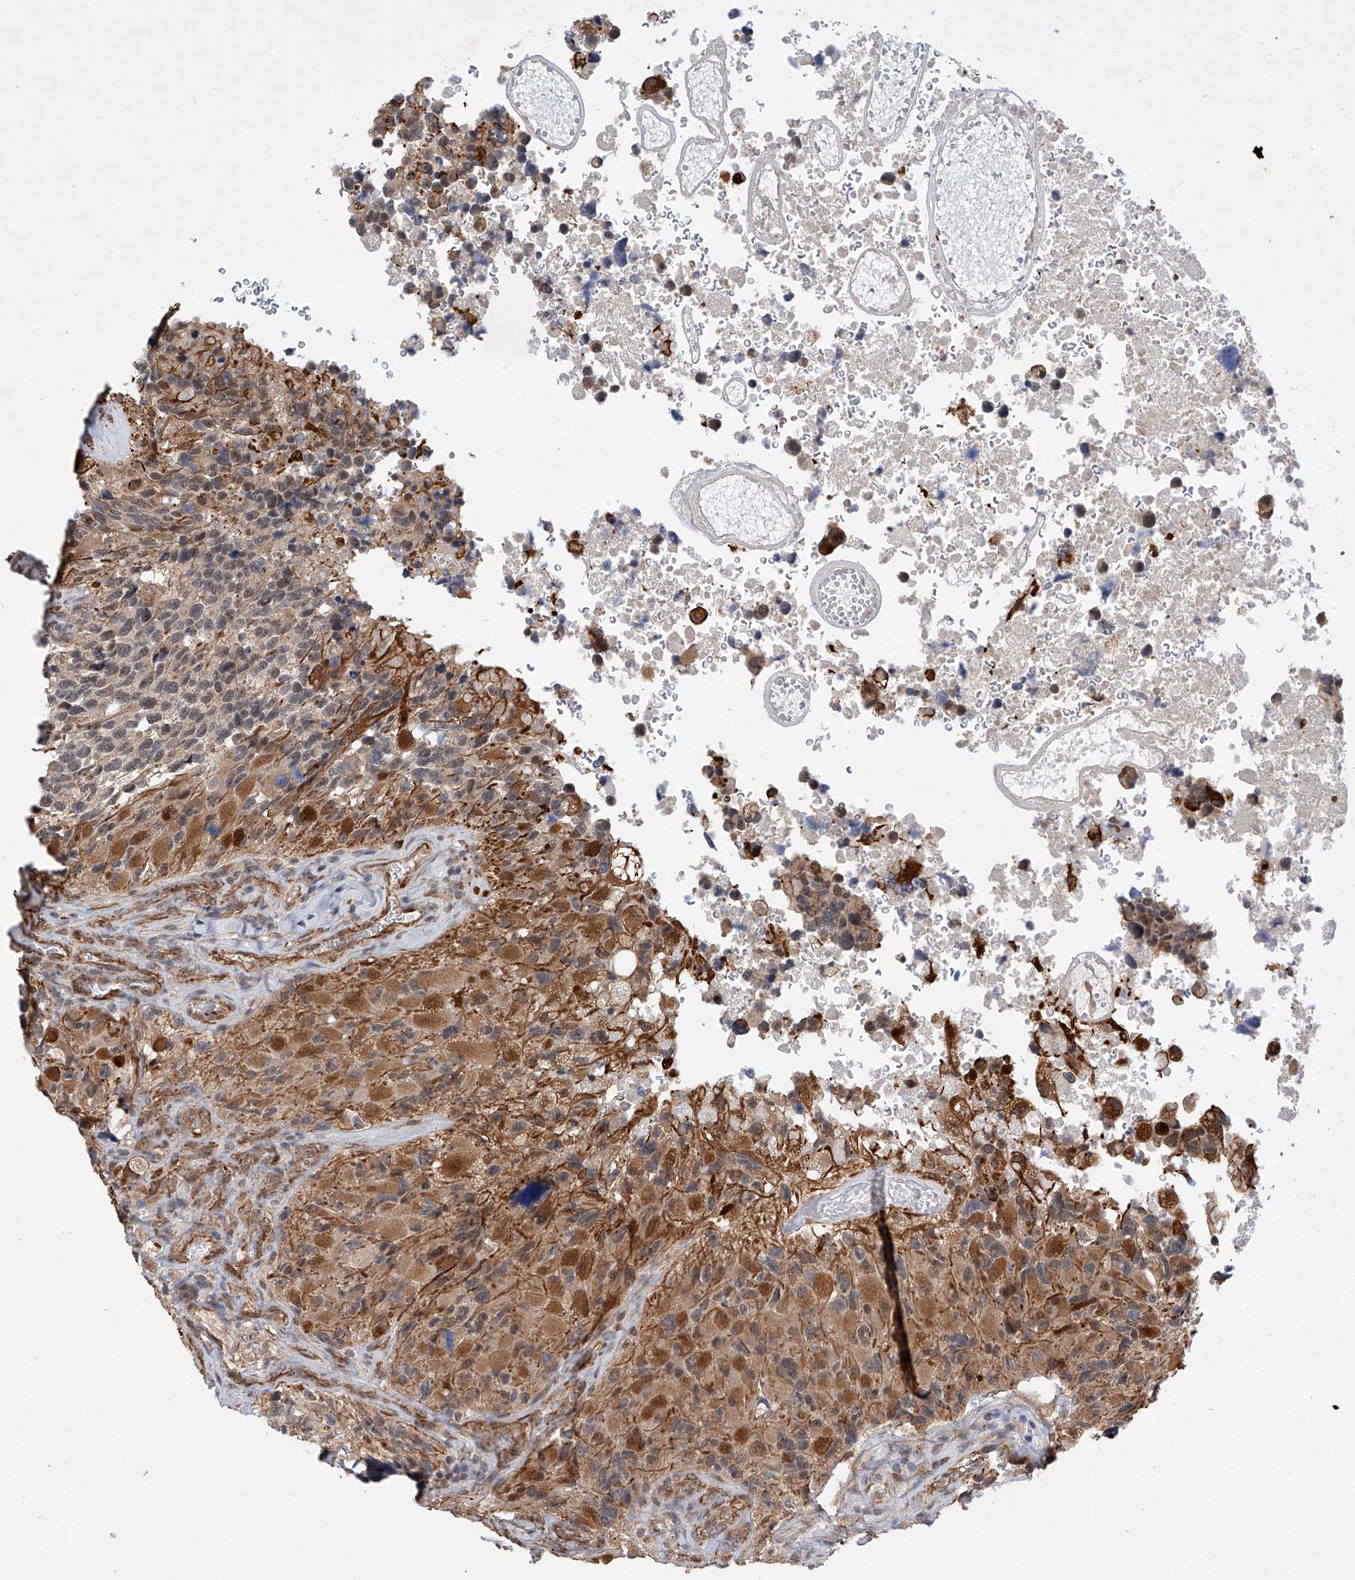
{"staining": {"intensity": "moderate", "quantity": "<25%", "location": "cytoplasmic/membranous"}, "tissue": "glioma", "cell_type": "Tumor cells", "image_type": "cancer", "snomed": [{"axis": "morphology", "description": "Glioma, malignant, High grade"}, {"axis": "topography", "description": "Brain"}], "caption": "The photomicrograph displays staining of glioma, revealing moderate cytoplasmic/membranous protein expression (brown color) within tumor cells.", "gene": "AMD1", "patient": {"sex": "male", "age": 69}}